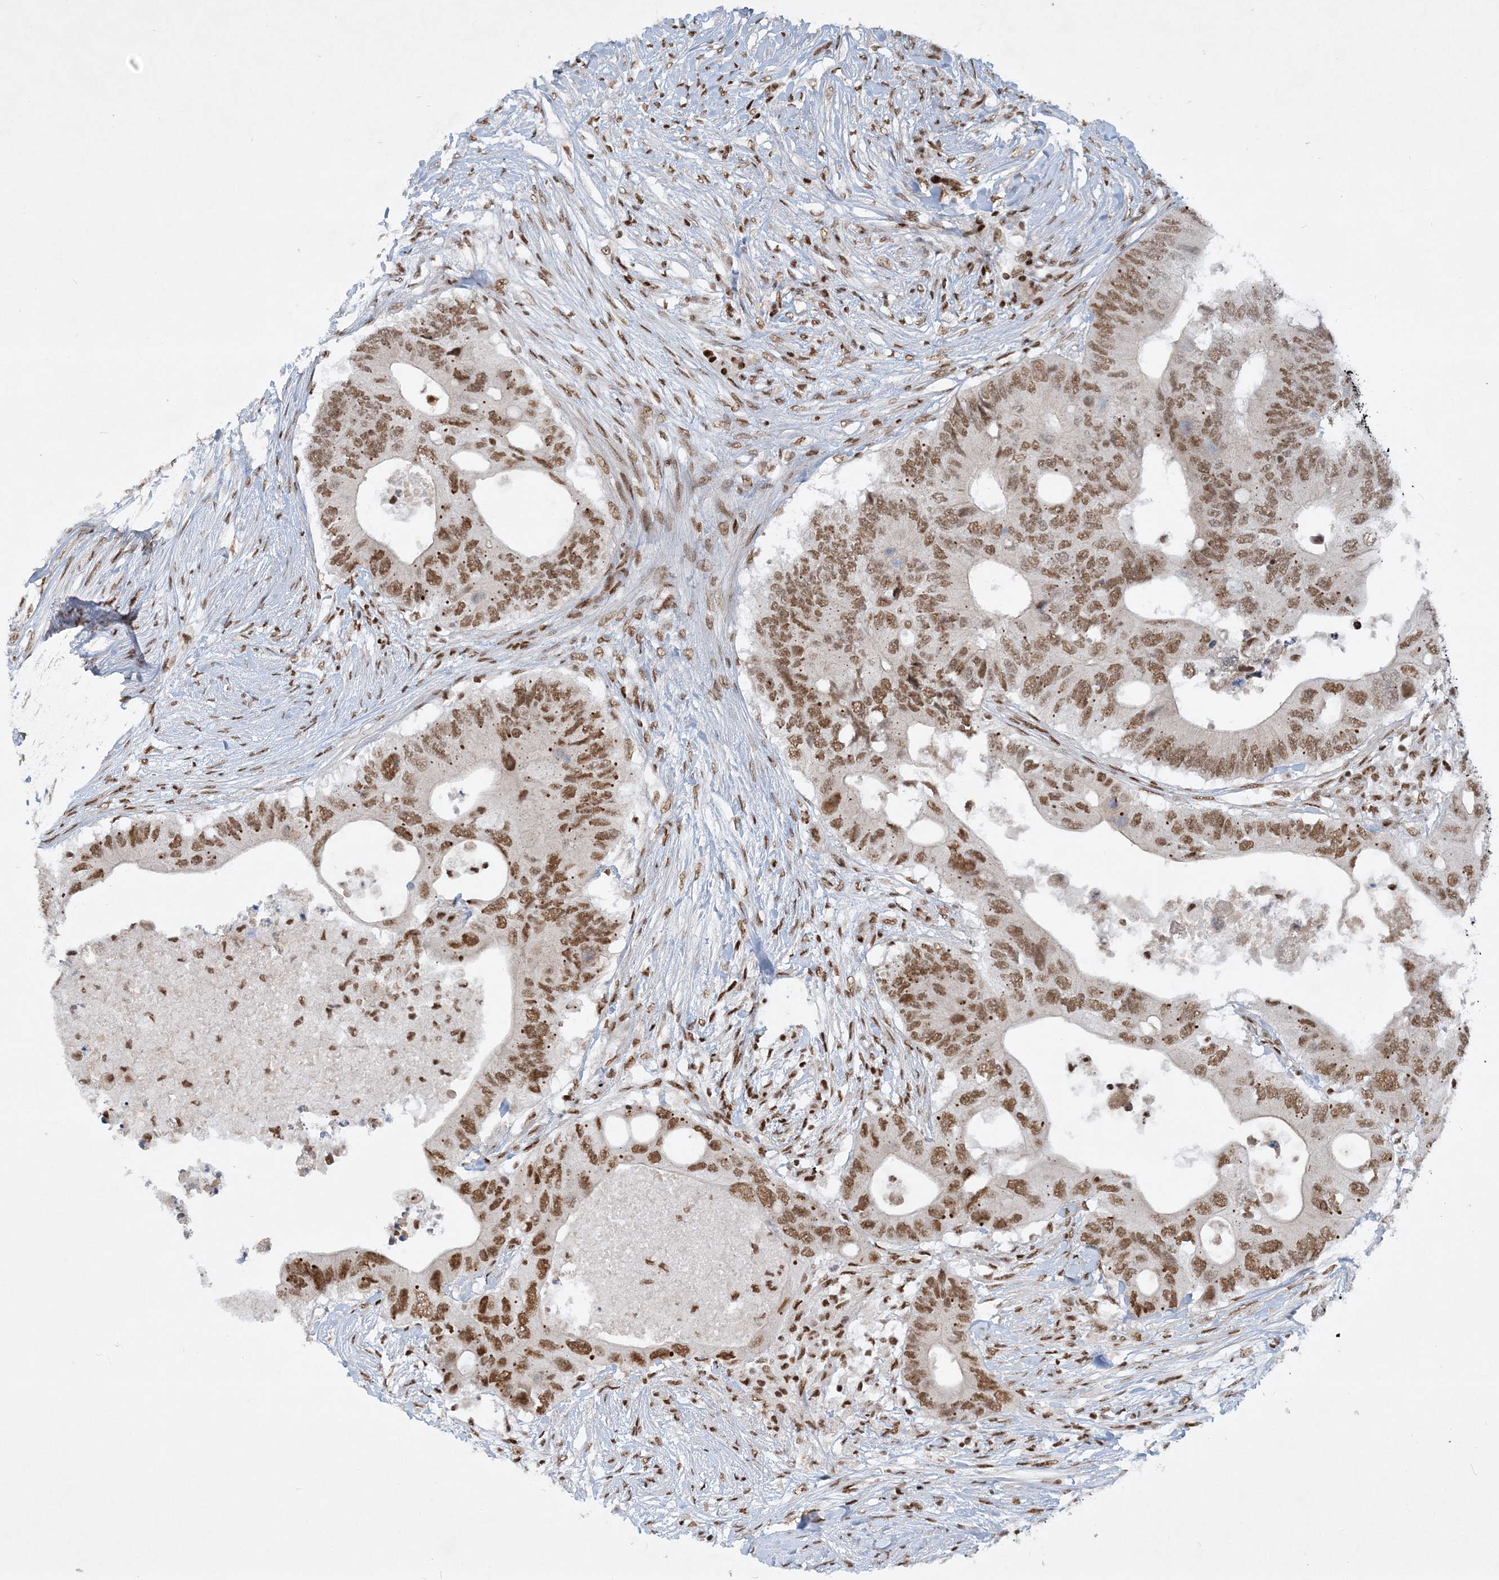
{"staining": {"intensity": "moderate", "quantity": ">75%", "location": "nuclear"}, "tissue": "colorectal cancer", "cell_type": "Tumor cells", "image_type": "cancer", "snomed": [{"axis": "morphology", "description": "Adenocarcinoma, NOS"}, {"axis": "topography", "description": "Colon"}], "caption": "The histopathology image displays staining of colorectal adenocarcinoma, revealing moderate nuclear protein positivity (brown color) within tumor cells. The protein is shown in brown color, while the nuclei are stained blue.", "gene": "DELE1", "patient": {"sex": "male", "age": 71}}